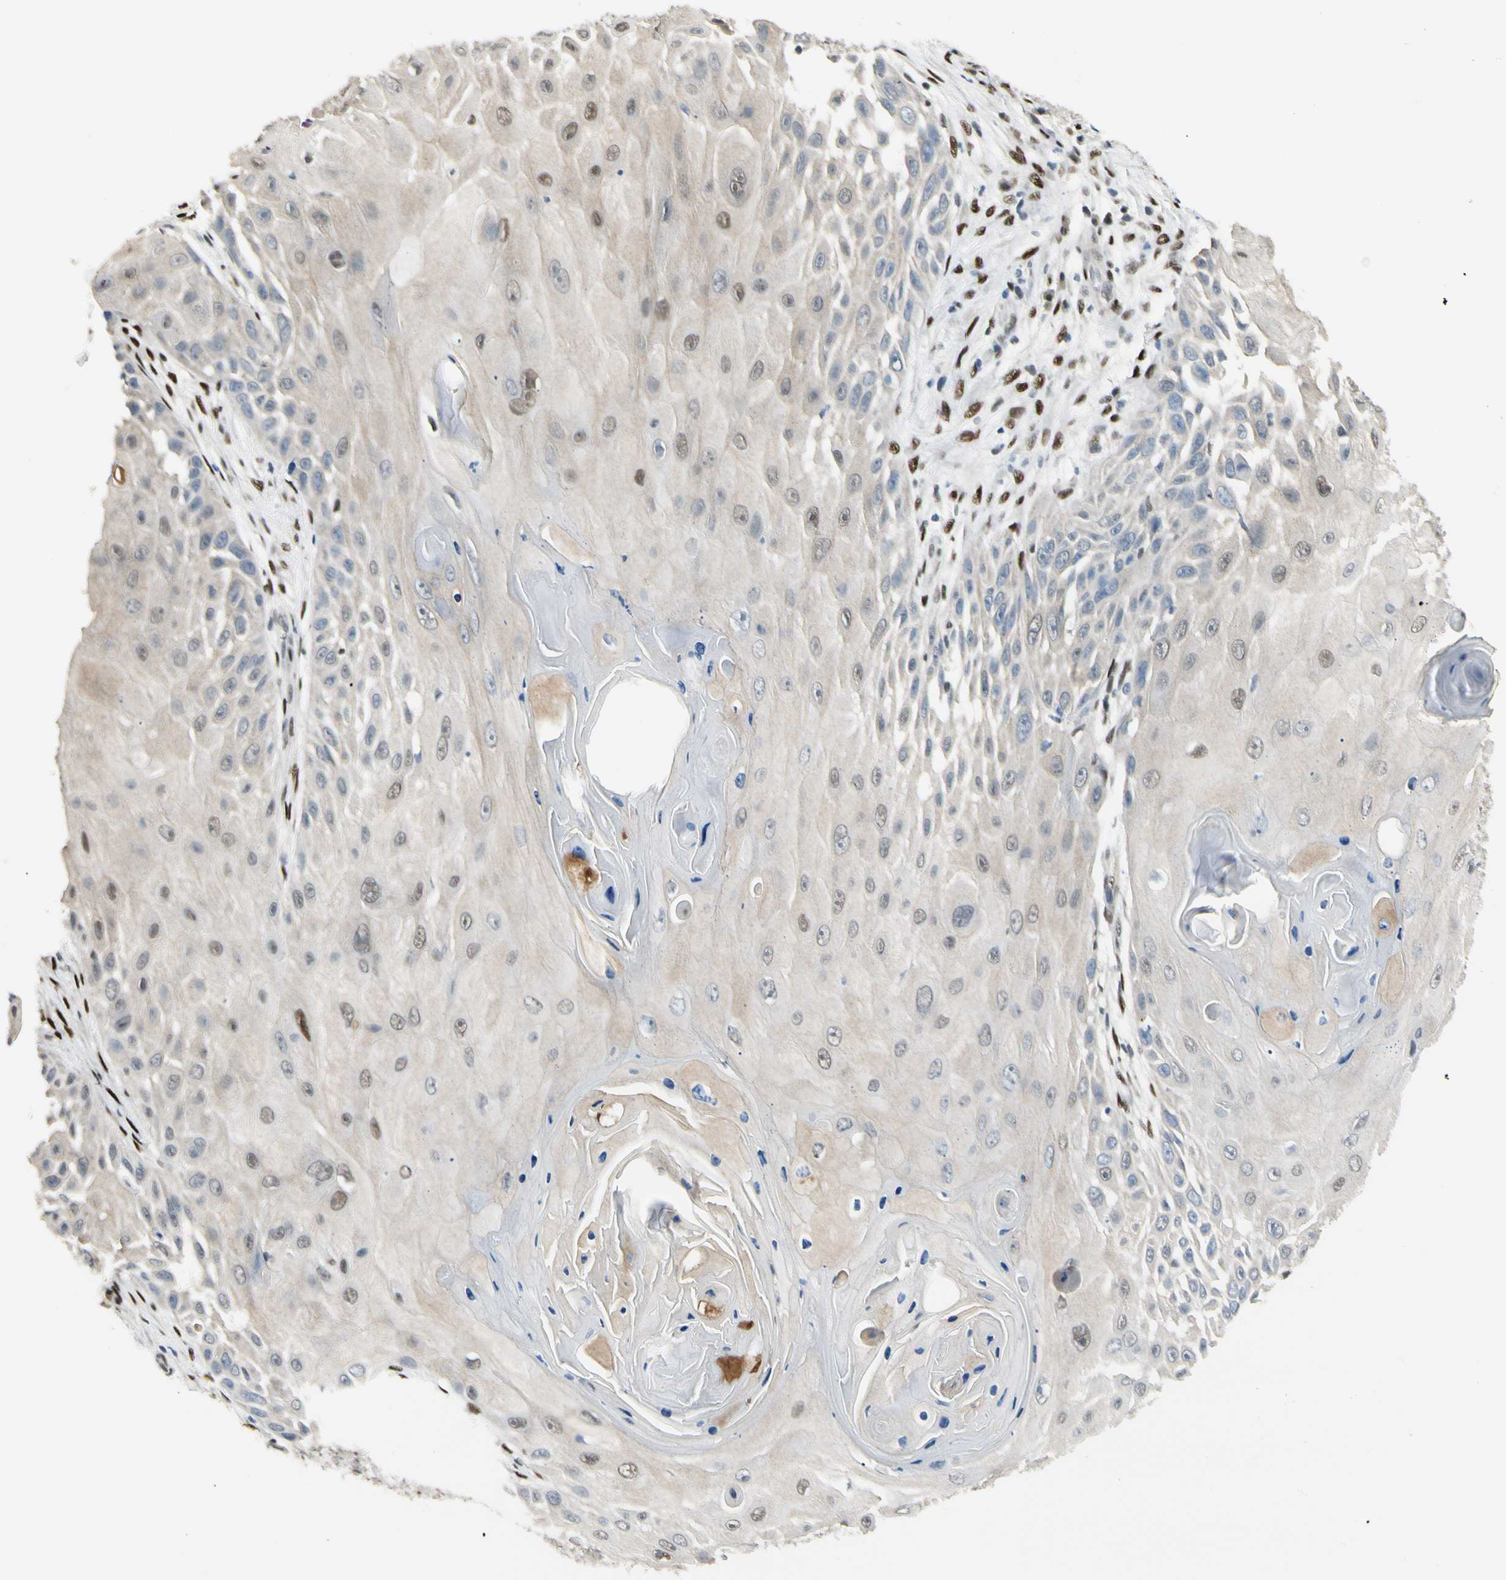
{"staining": {"intensity": "moderate", "quantity": "<25%", "location": "nuclear"}, "tissue": "skin cancer", "cell_type": "Tumor cells", "image_type": "cancer", "snomed": [{"axis": "morphology", "description": "Squamous cell carcinoma, NOS"}, {"axis": "topography", "description": "Skin"}], "caption": "Immunohistochemical staining of human skin squamous cell carcinoma demonstrates low levels of moderate nuclear protein expression in about <25% of tumor cells.", "gene": "ATXN1", "patient": {"sex": "female", "age": 44}}